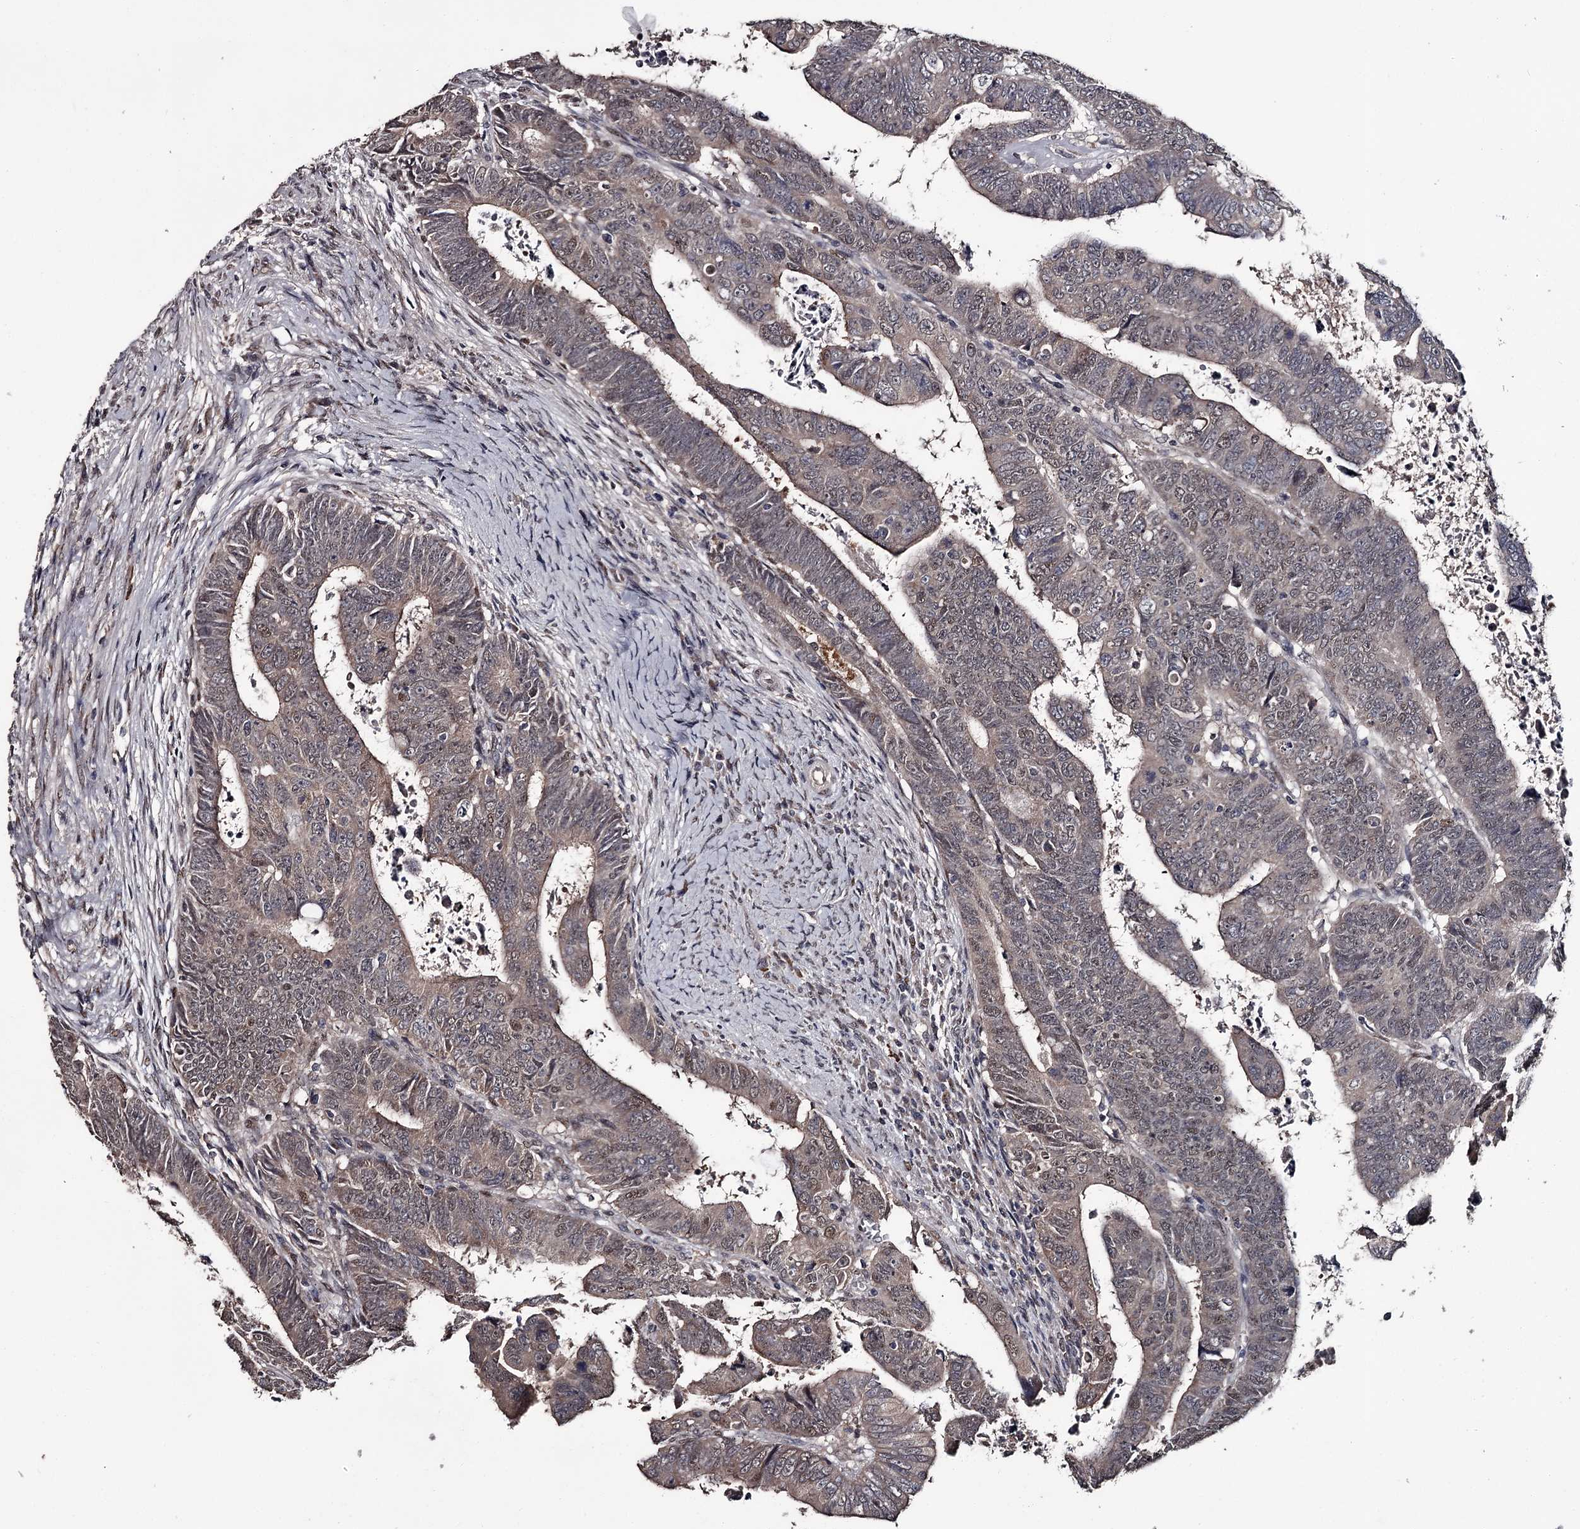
{"staining": {"intensity": "weak", "quantity": "25%-75%", "location": "cytoplasmic/membranous,nuclear"}, "tissue": "colorectal cancer", "cell_type": "Tumor cells", "image_type": "cancer", "snomed": [{"axis": "morphology", "description": "Normal tissue, NOS"}, {"axis": "morphology", "description": "Adenocarcinoma, NOS"}, {"axis": "topography", "description": "Rectum"}], "caption": "Protein staining of adenocarcinoma (colorectal) tissue displays weak cytoplasmic/membranous and nuclear expression in about 25%-75% of tumor cells.", "gene": "PRPF40B", "patient": {"sex": "female", "age": 65}}